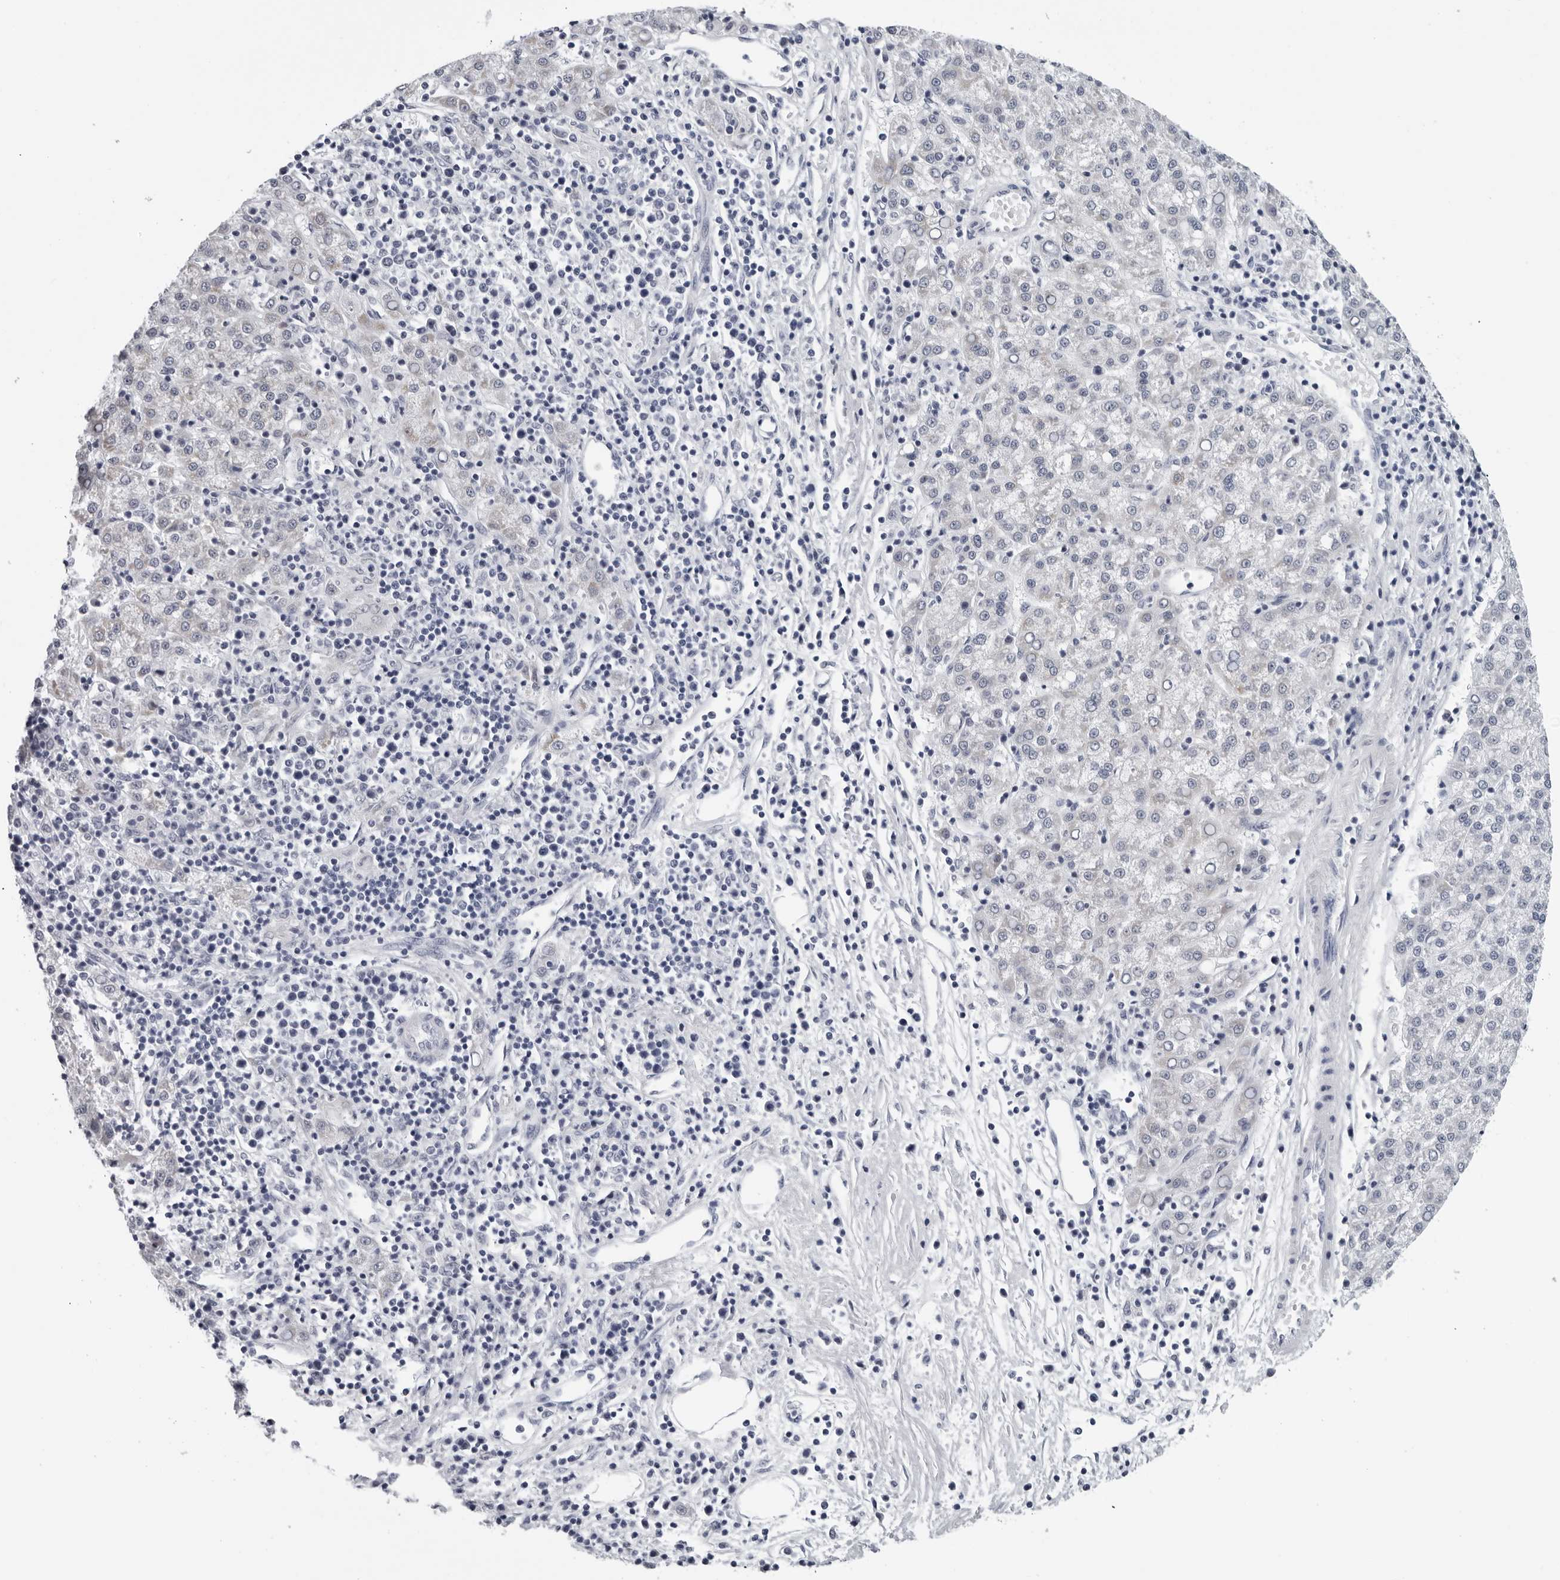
{"staining": {"intensity": "negative", "quantity": "none", "location": "none"}, "tissue": "liver cancer", "cell_type": "Tumor cells", "image_type": "cancer", "snomed": [{"axis": "morphology", "description": "Carcinoma, Hepatocellular, NOS"}, {"axis": "topography", "description": "Liver"}], "caption": "Immunohistochemical staining of hepatocellular carcinoma (liver) displays no significant staining in tumor cells.", "gene": "CPT2", "patient": {"sex": "female", "age": 58}}